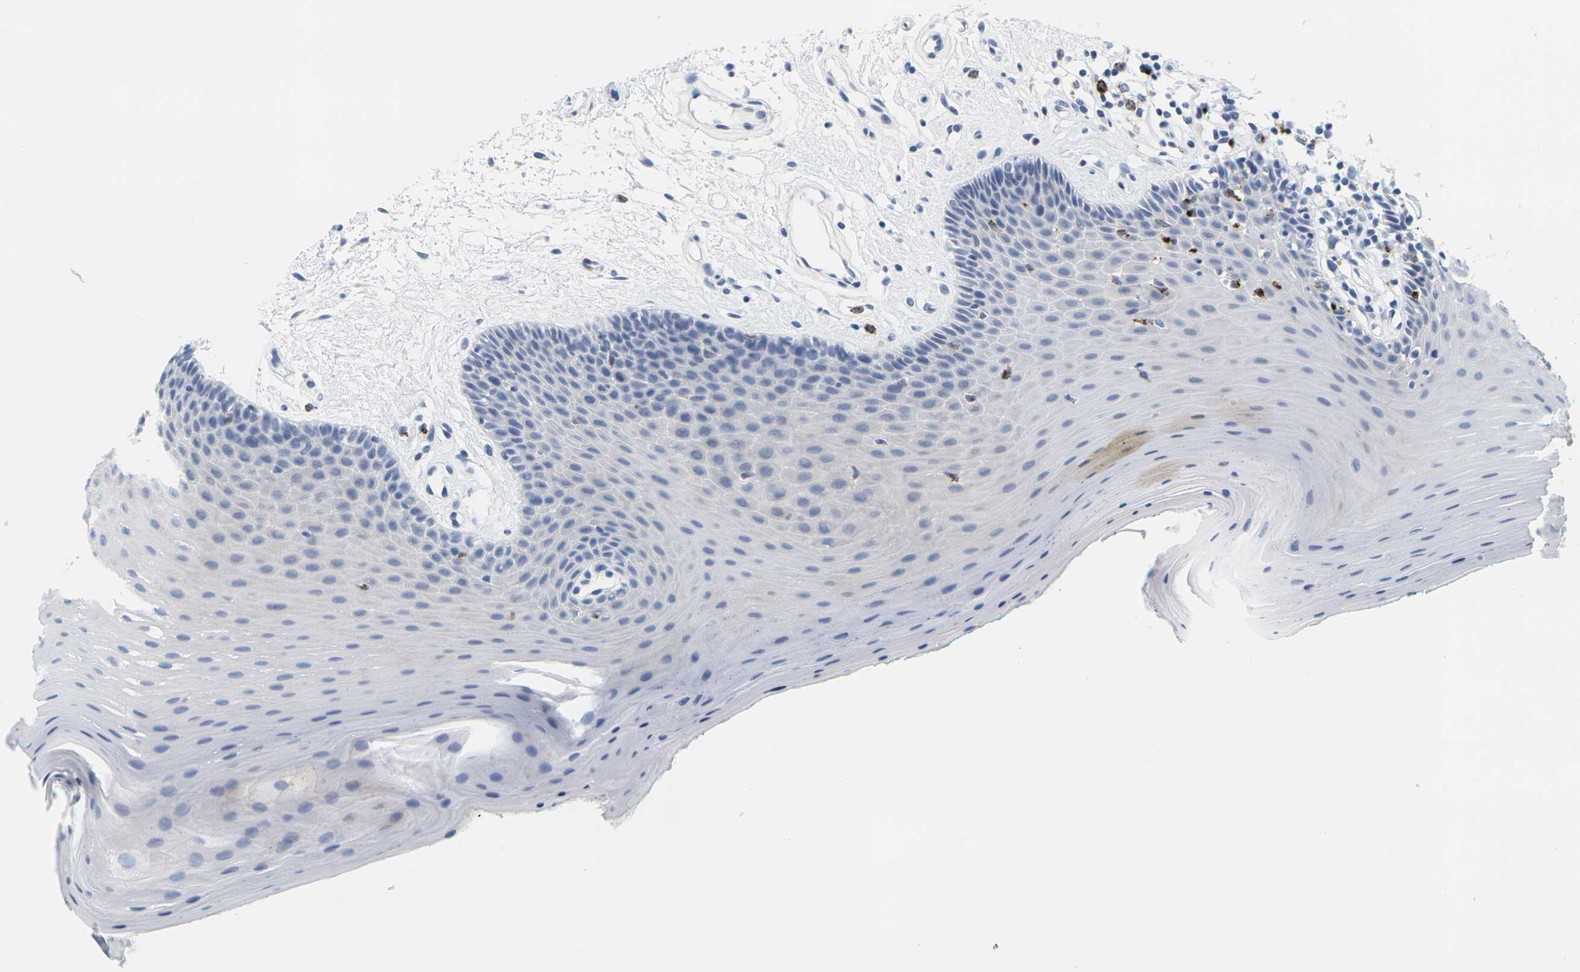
{"staining": {"intensity": "negative", "quantity": "none", "location": "none"}, "tissue": "oral mucosa", "cell_type": "Squamous epithelial cells", "image_type": "normal", "snomed": [{"axis": "morphology", "description": "Normal tissue, NOS"}, {"axis": "topography", "description": "Skeletal muscle"}, {"axis": "topography", "description": "Oral tissue"}], "caption": "IHC micrograph of unremarkable oral mucosa: human oral mucosa stained with DAB demonstrates no significant protein positivity in squamous epithelial cells. (Stains: DAB immunohistochemistry (IHC) with hematoxylin counter stain, Microscopy: brightfield microscopy at high magnification).", "gene": "HLA", "patient": {"sex": "male", "age": 58}}